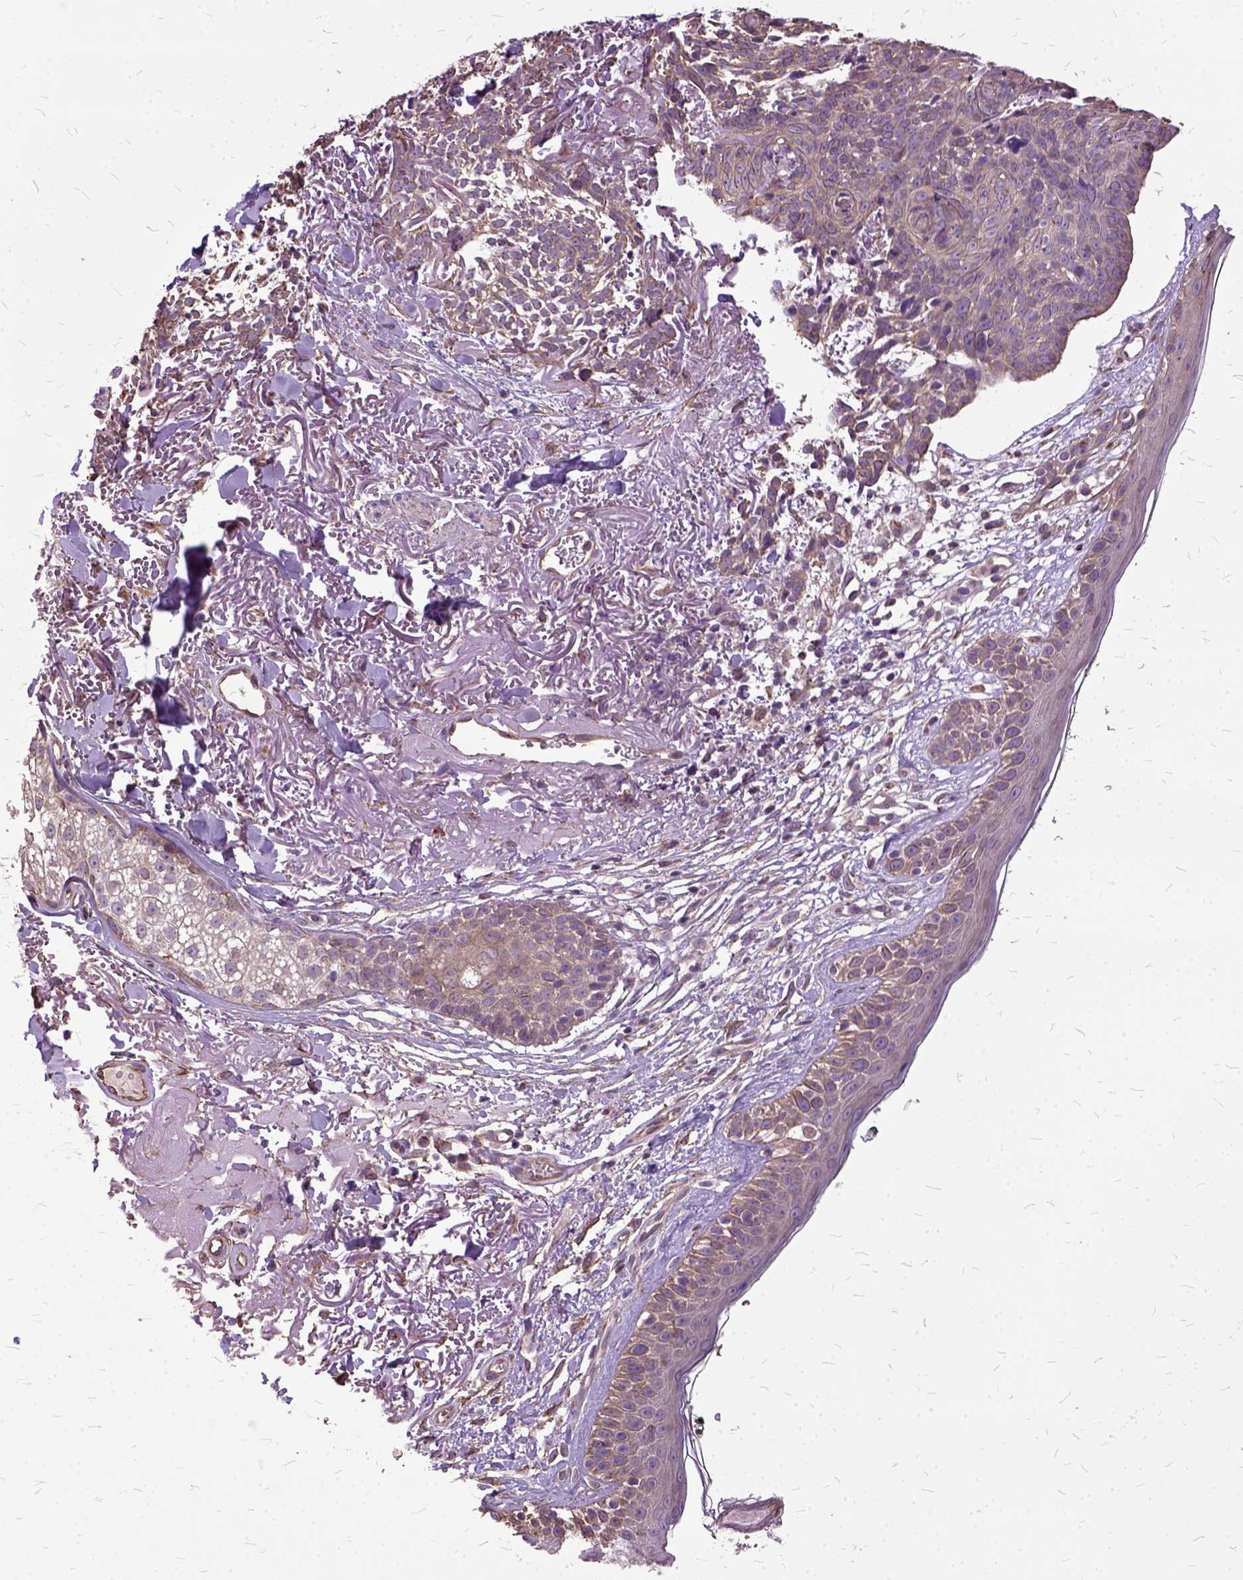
{"staining": {"intensity": "weak", "quantity": ">75%", "location": "cytoplasmic/membranous"}, "tissue": "skin cancer", "cell_type": "Tumor cells", "image_type": "cancer", "snomed": [{"axis": "morphology", "description": "Basal cell carcinoma"}, {"axis": "morphology", "description": "BCC, high aggressive"}, {"axis": "topography", "description": "Skin"}], "caption": "DAB immunohistochemical staining of human skin cancer (bcc,  high aggressive) shows weak cytoplasmic/membranous protein positivity in about >75% of tumor cells.", "gene": "AREG", "patient": {"sex": "female", "age": 86}}